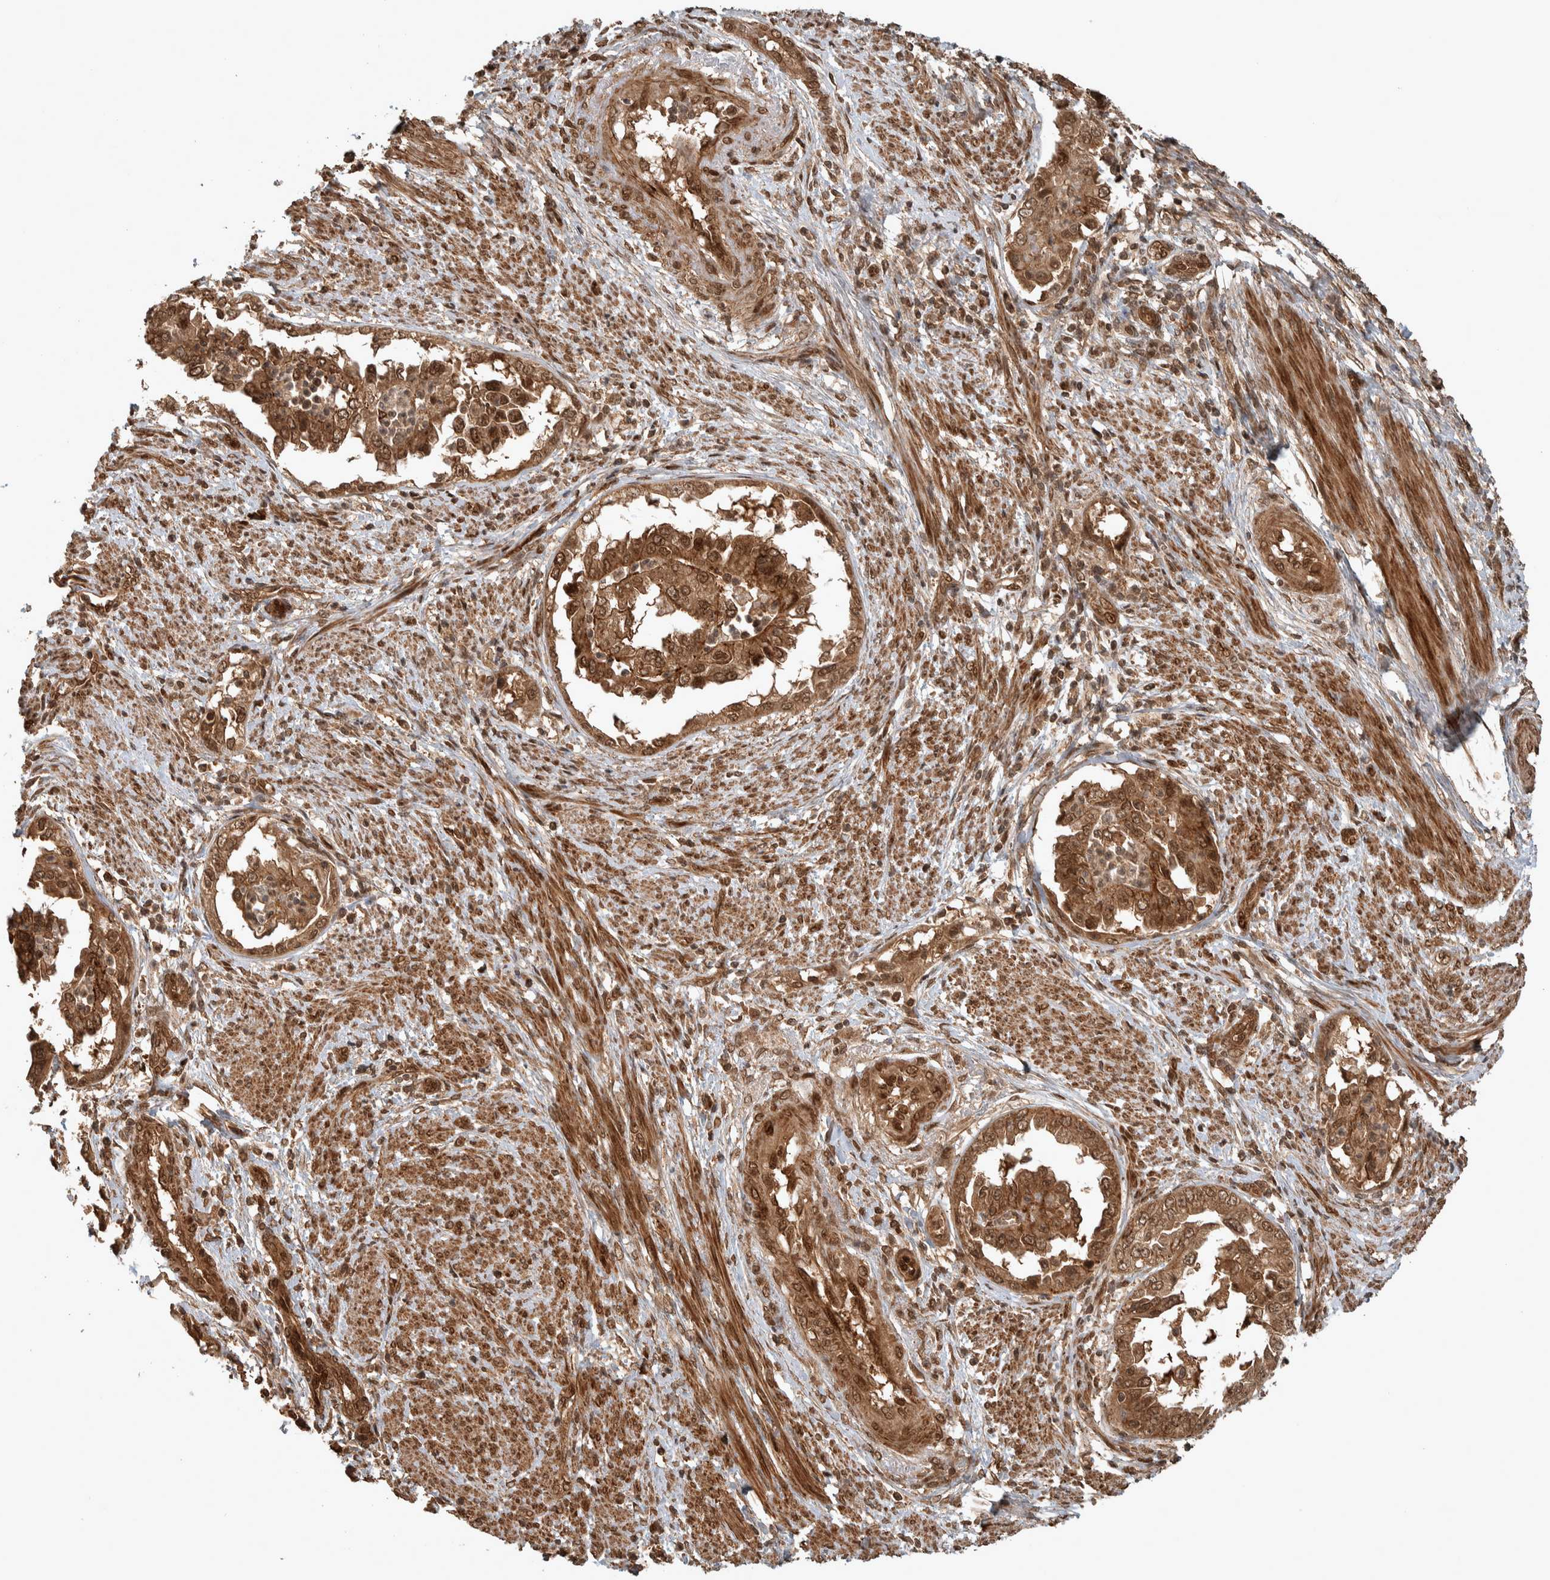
{"staining": {"intensity": "moderate", "quantity": ">75%", "location": "cytoplasmic/membranous,nuclear"}, "tissue": "endometrial cancer", "cell_type": "Tumor cells", "image_type": "cancer", "snomed": [{"axis": "morphology", "description": "Adenocarcinoma, NOS"}, {"axis": "topography", "description": "Endometrium"}], "caption": "Immunohistochemistry (DAB (3,3'-diaminobenzidine)) staining of human endometrial cancer reveals moderate cytoplasmic/membranous and nuclear protein positivity in approximately >75% of tumor cells.", "gene": "CNTROB", "patient": {"sex": "female", "age": 85}}